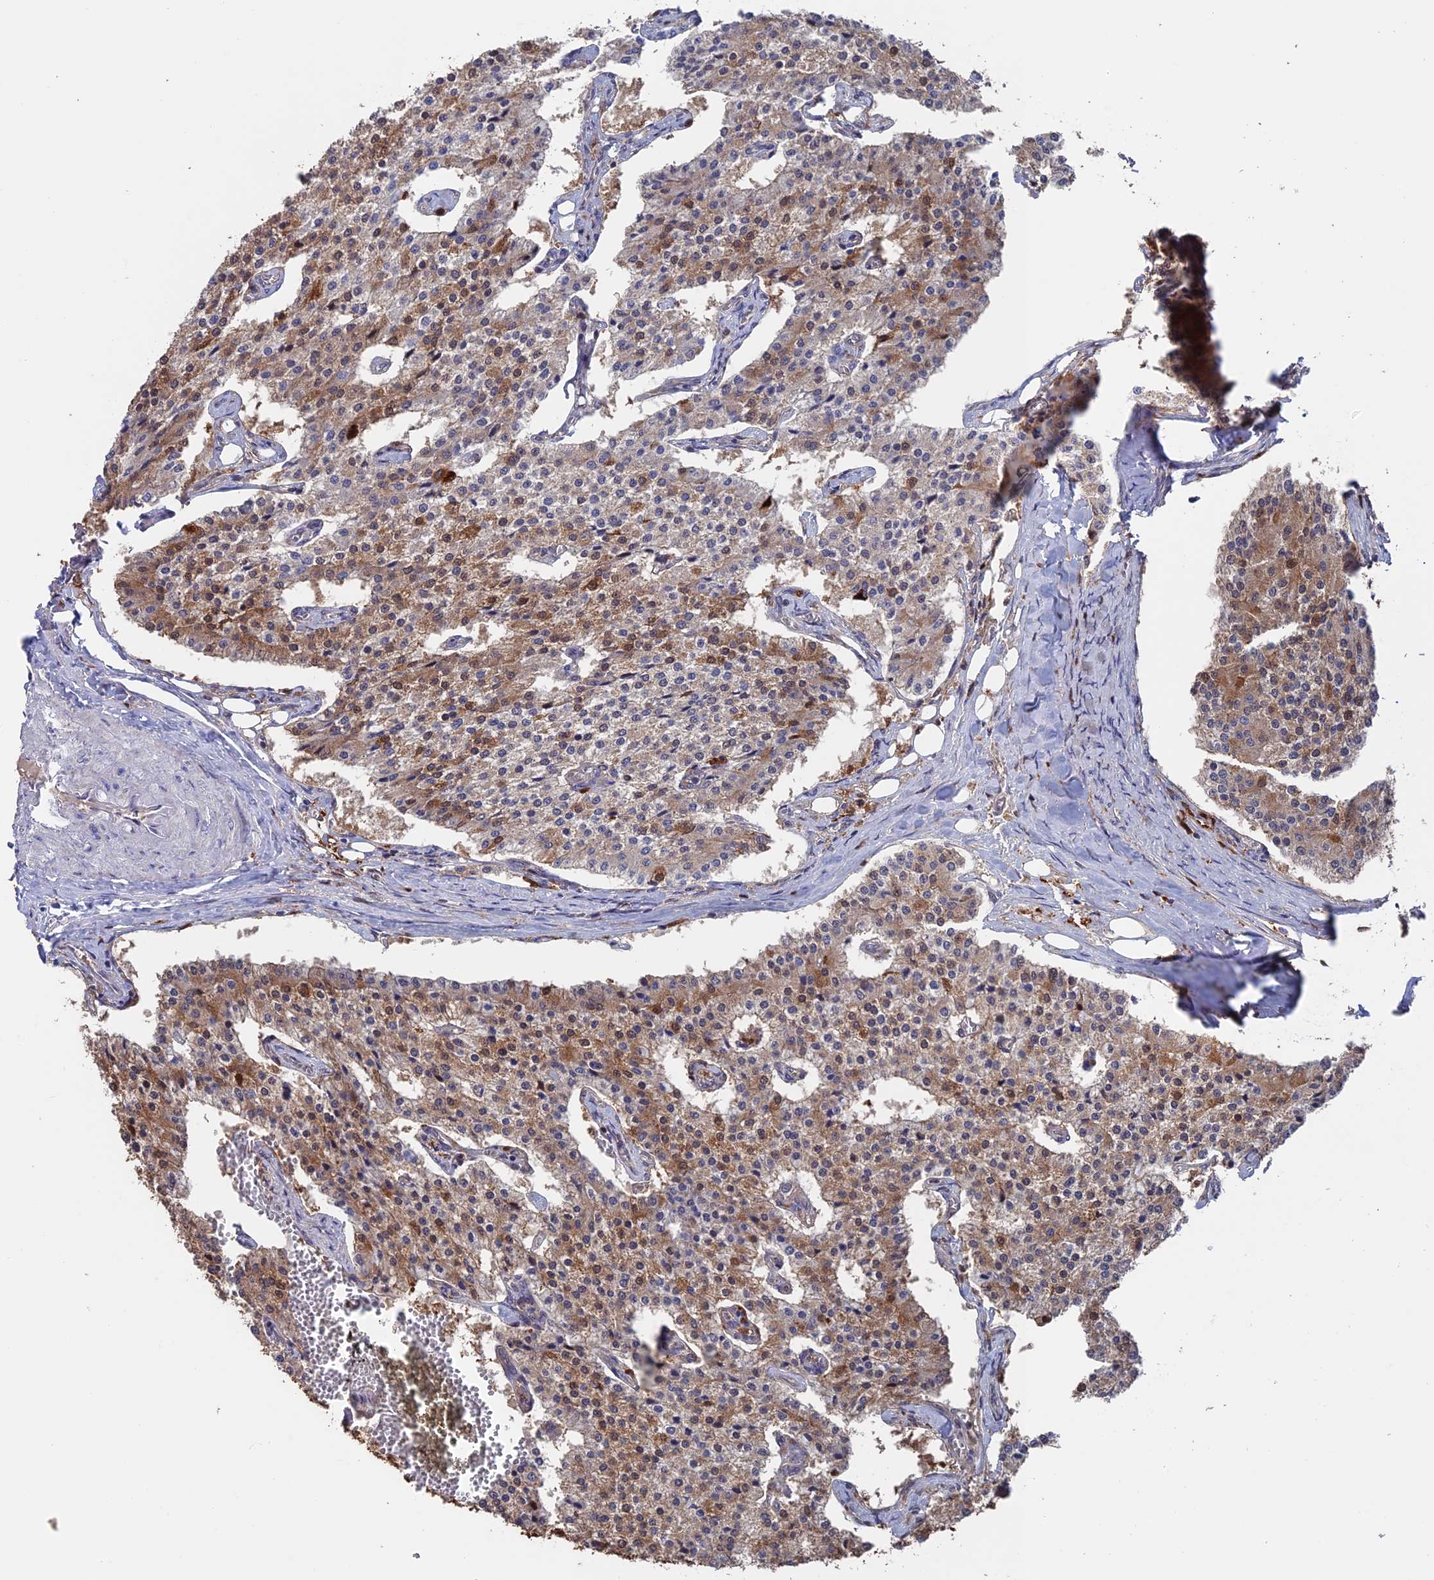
{"staining": {"intensity": "moderate", "quantity": "25%-75%", "location": "cytoplasmic/membranous"}, "tissue": "carcinoid", "cell_type": "Tumor cells", "image_type": "cancer", "snomed": [{"axis": "morphology", "description": "Carcinoid, malignant, NOS"}, {"axis": "topography", "description": "Colon"}], "caption": "IHC staining of malignant carcinoid, which shows medium levels of moderate cytoplasmic/membranous staining in about 25%-75% of tumor cells indicating moderate cytoplasmic/membranous protein positivity. The staining was performed using DAB (3,3'-diaminobenzidine) (brown) for protein detection and nuclei were counterstained in hematoxylin (blue).", "gene": "DTYMK", "patient": {"sex": "female", "age": 52}}